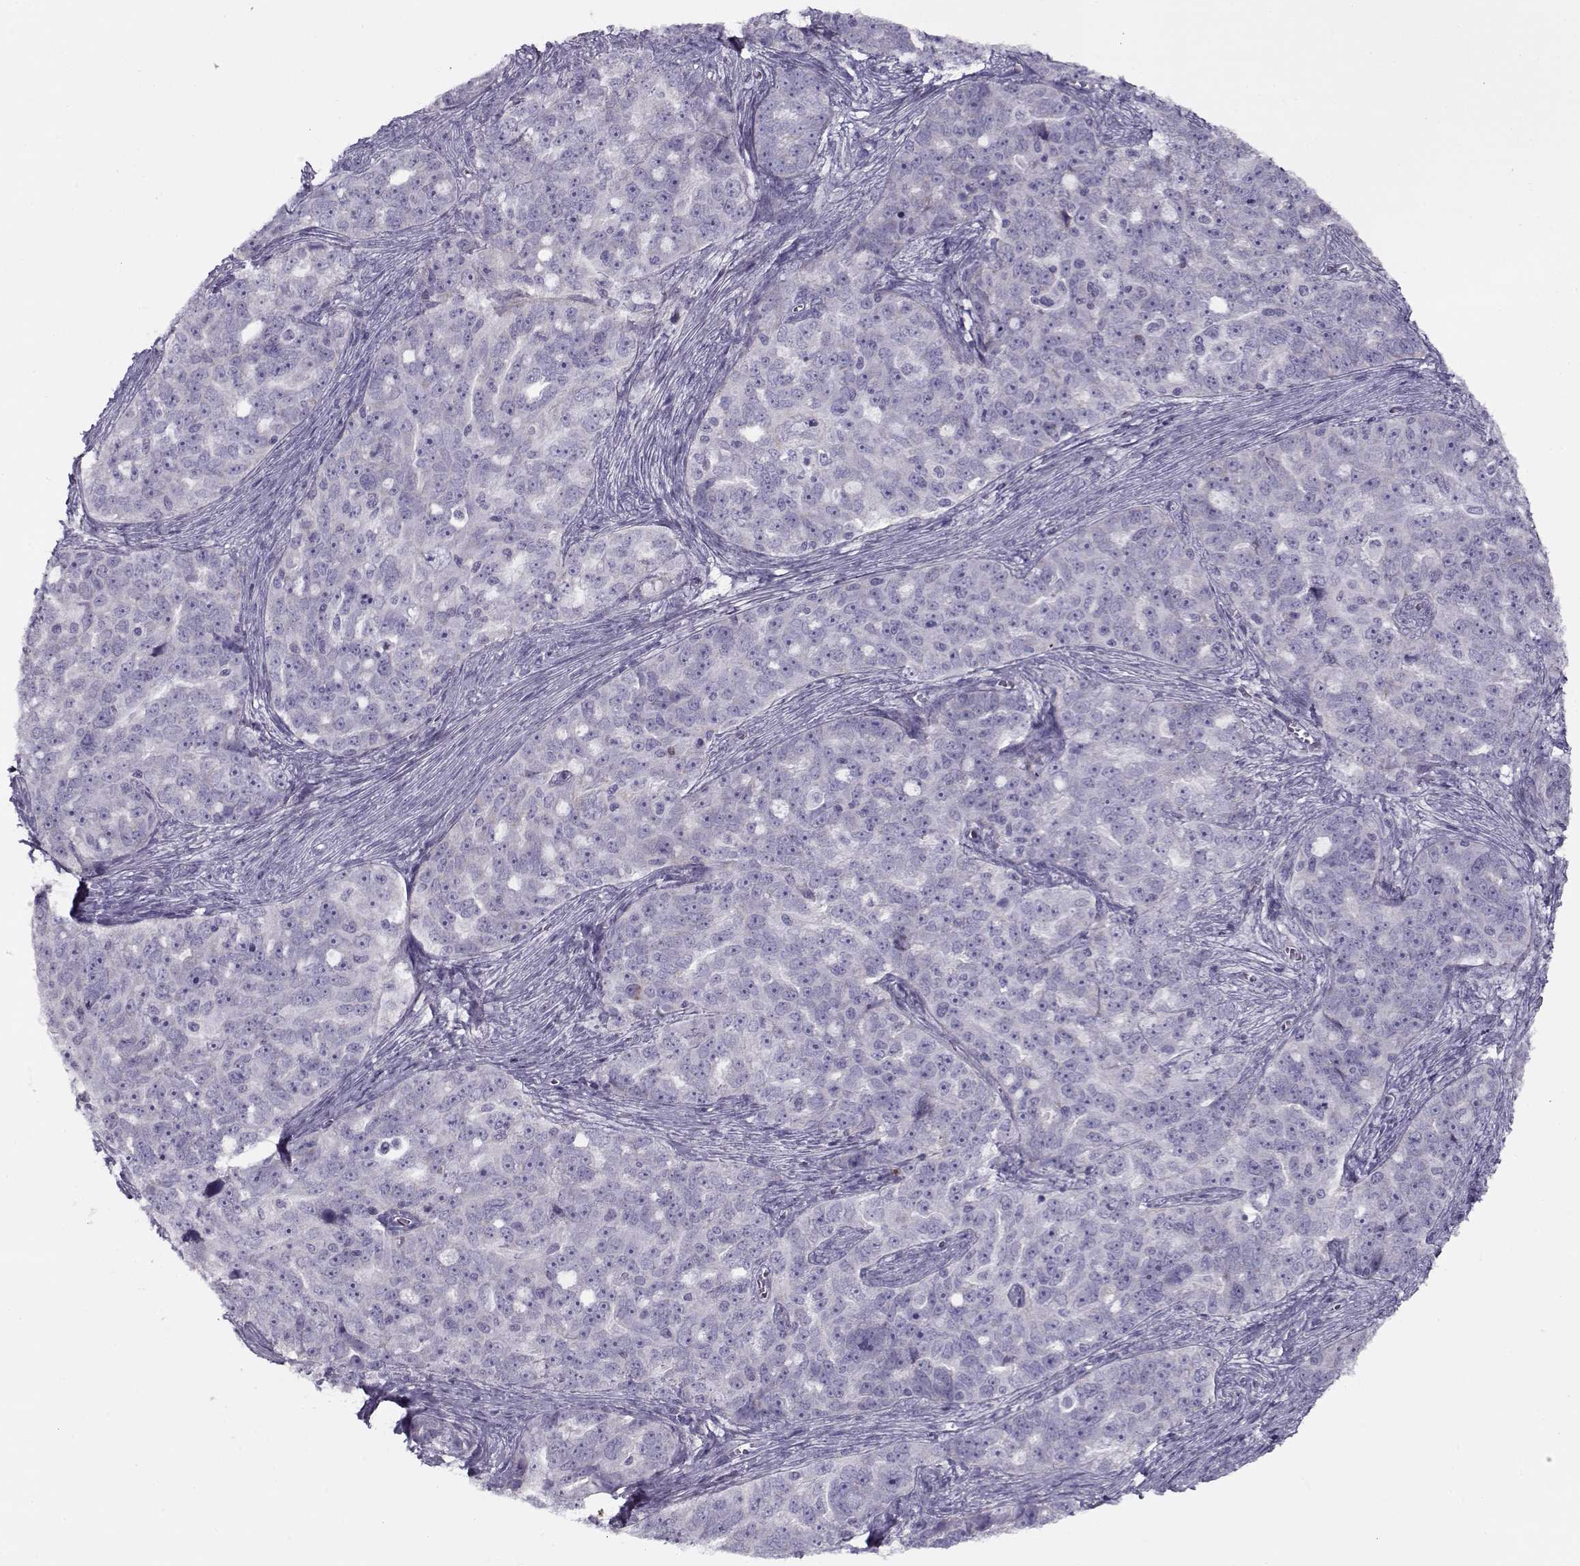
{"staining": {"intensity": "negative", "quantity": "none", "location": "none"}, "tissue": "ovarian cancer", "cell_type": "Tumor cells", "image_type": "cancer", "snomed": [{"axis": "morphology", "description": "Cystadenocarcinoma, serous, NOS"}, {"axis": "topography", "description": "Ovary"}], "caption": "IHC photomicrograph of neoplastic tissue: human ovarian cancer (serous cystadenocarcinoma) stained with DAB (3,3'-diaminobenzidine) displays no significant protein expression in tumor cells.", "gene": "PP2D1", "patient": {"sex": "female", "age": 51}}